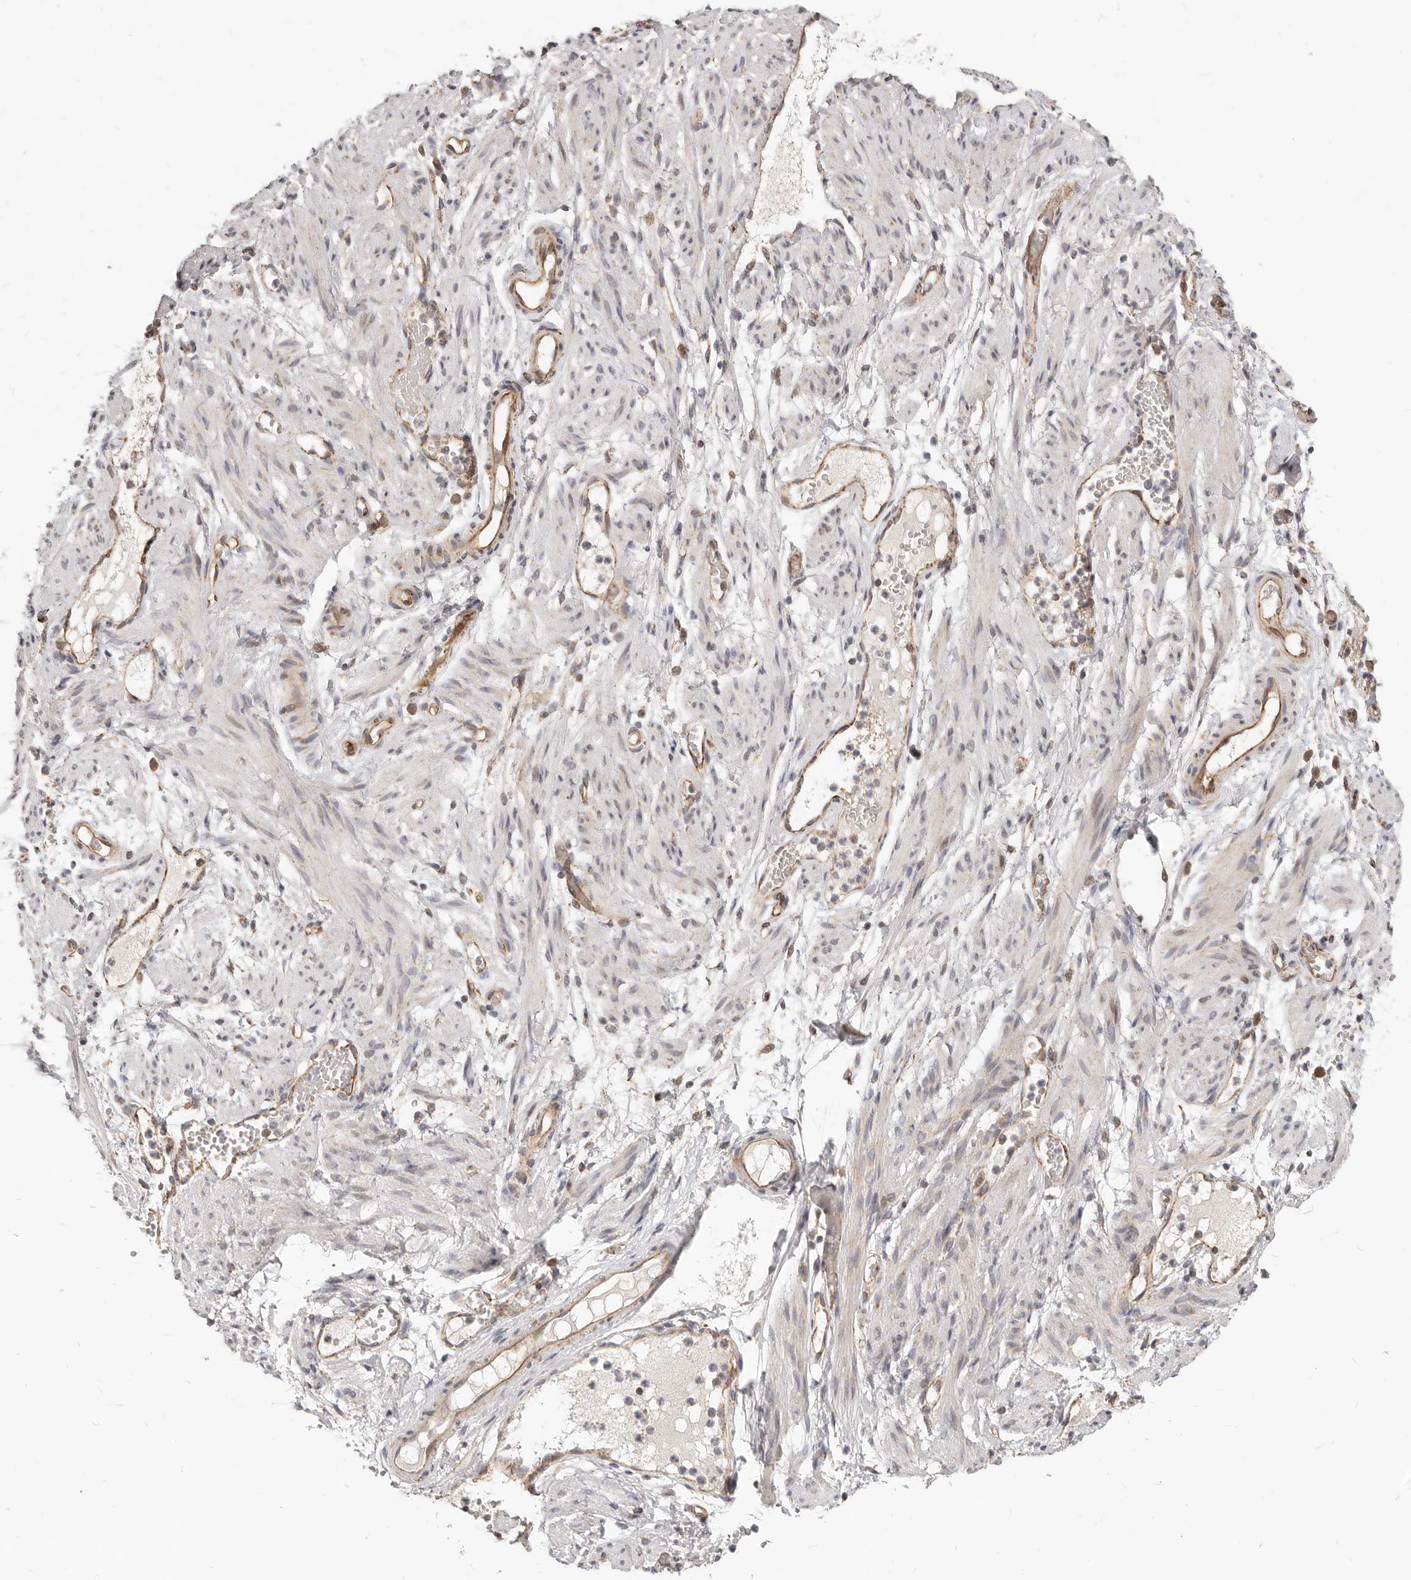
{"staining": {"intensity": "negative", "quantity": "none", "location": "none"}, "tissue": "adipose tissue", "cell_type": "Adipocytes", "image_type": "normal", "snomed": [{"axis": "morphology", "description": "Normal tissue, NOS"}, {"axis": "topography", "description": "Smooth muscle"}, {"axis": "topography", "description": "Peripheral nerve tissue"}], "caption": "This is an immunohistochemistry photomicrograph of unremarkable adipose tissue. There is no staining in adipocytes.", "gene": "USP49", "patient": {"sex": "female", "age": 39}}